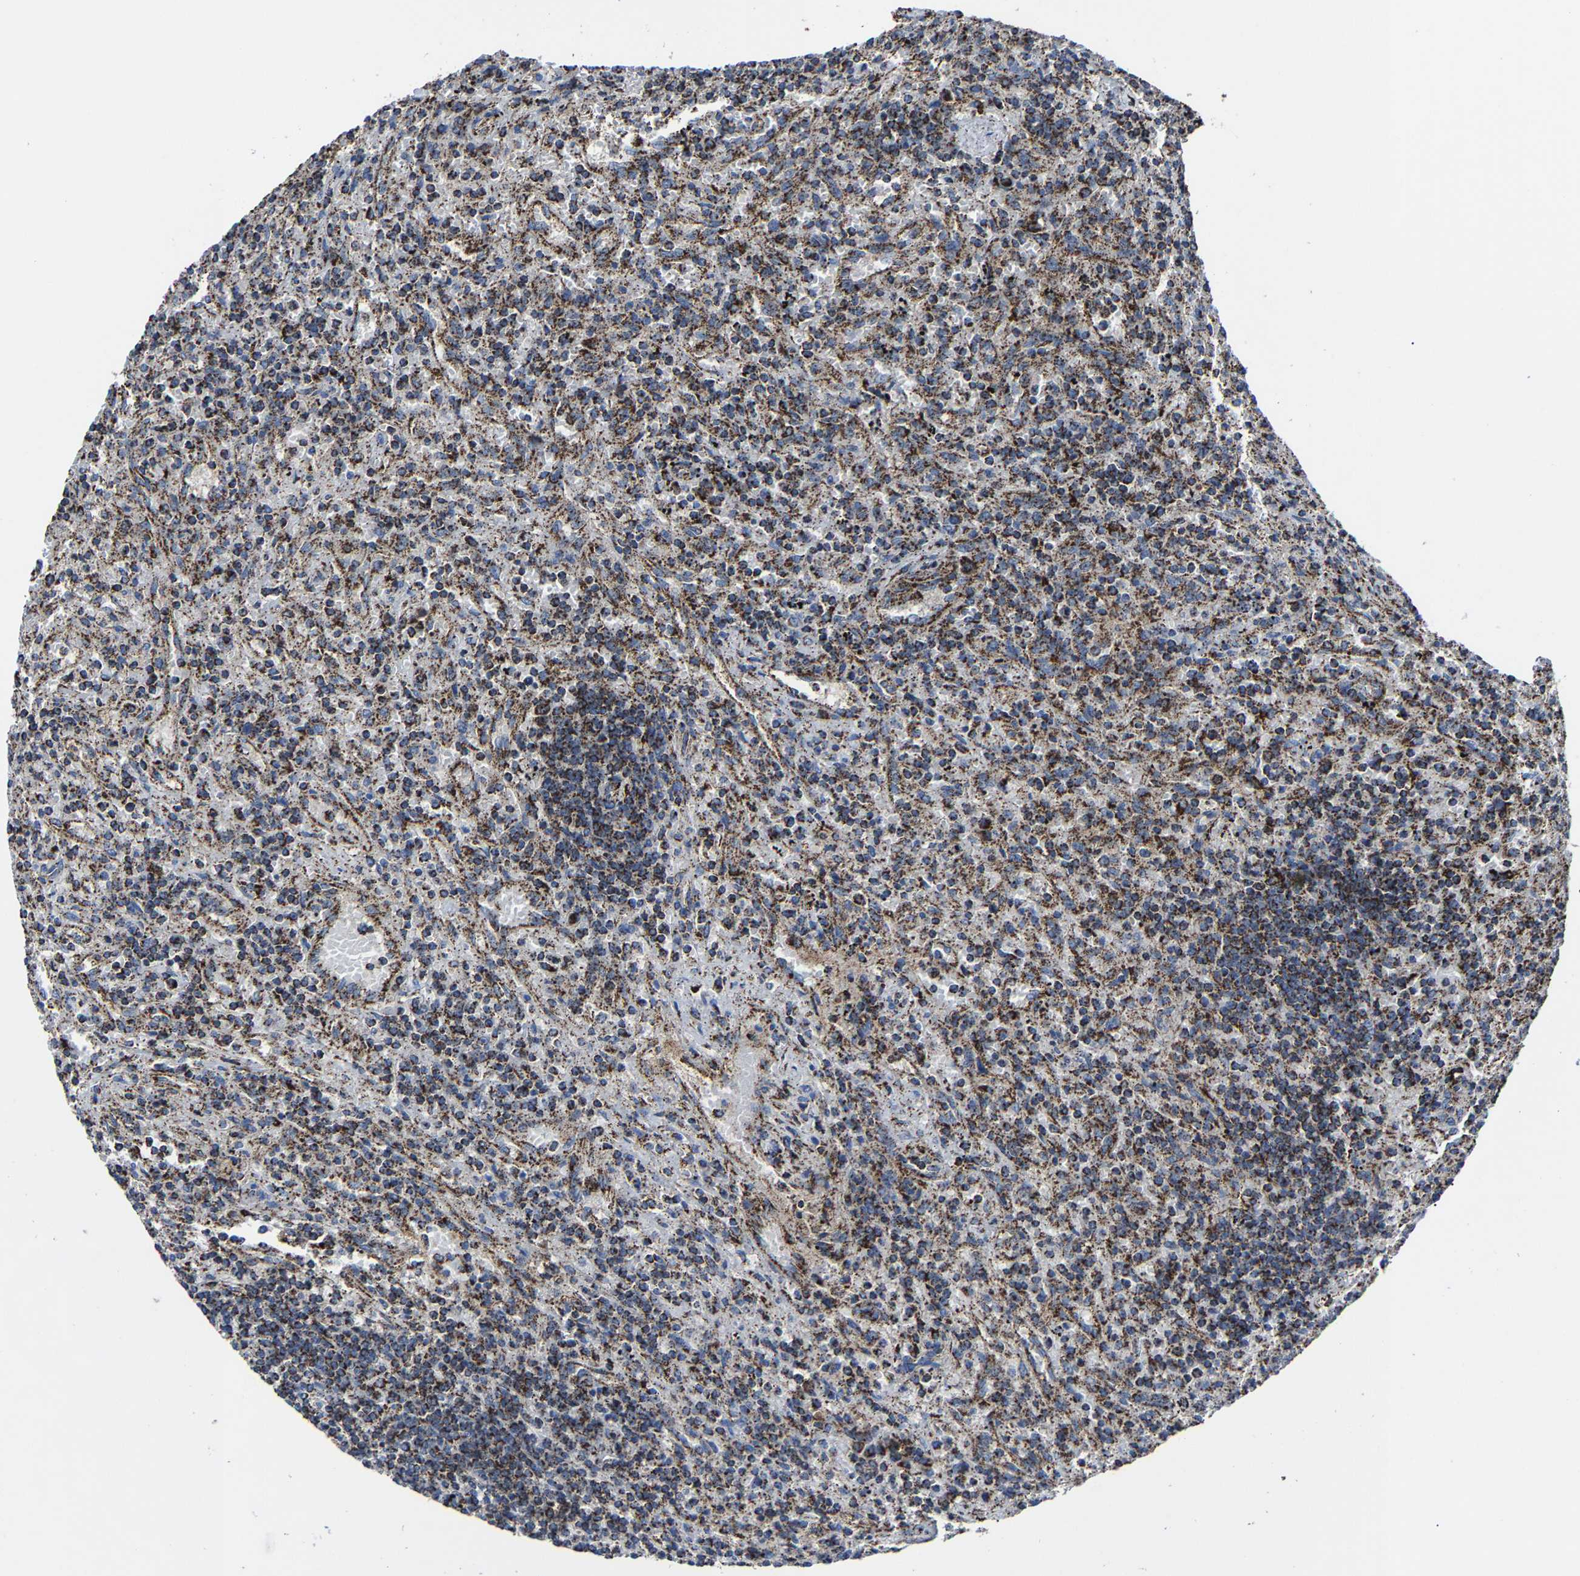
{"staining": {"intensity": "strong", "quantity": ">75%", "location": "cytoplasmic/membranous"}, "tissue": "lymphoma", "cell_type": "Tumor cells", "image_type": "cancer", "snomed": [{"axis": "morphology", "description": "Malignant lymphoma, non-Hodgkin's type, Low grade"}, {"axis": "topography", "description": "Spleen"}], "caption": "Protein staining by immunohistochemistry (IHC) demonstrates strong cytoplasmic/membranous staining in about >75% of tumor cells in lymphoma.", "gene": "NDUFV3", "patient": {"sex": "male", "age": 76}}